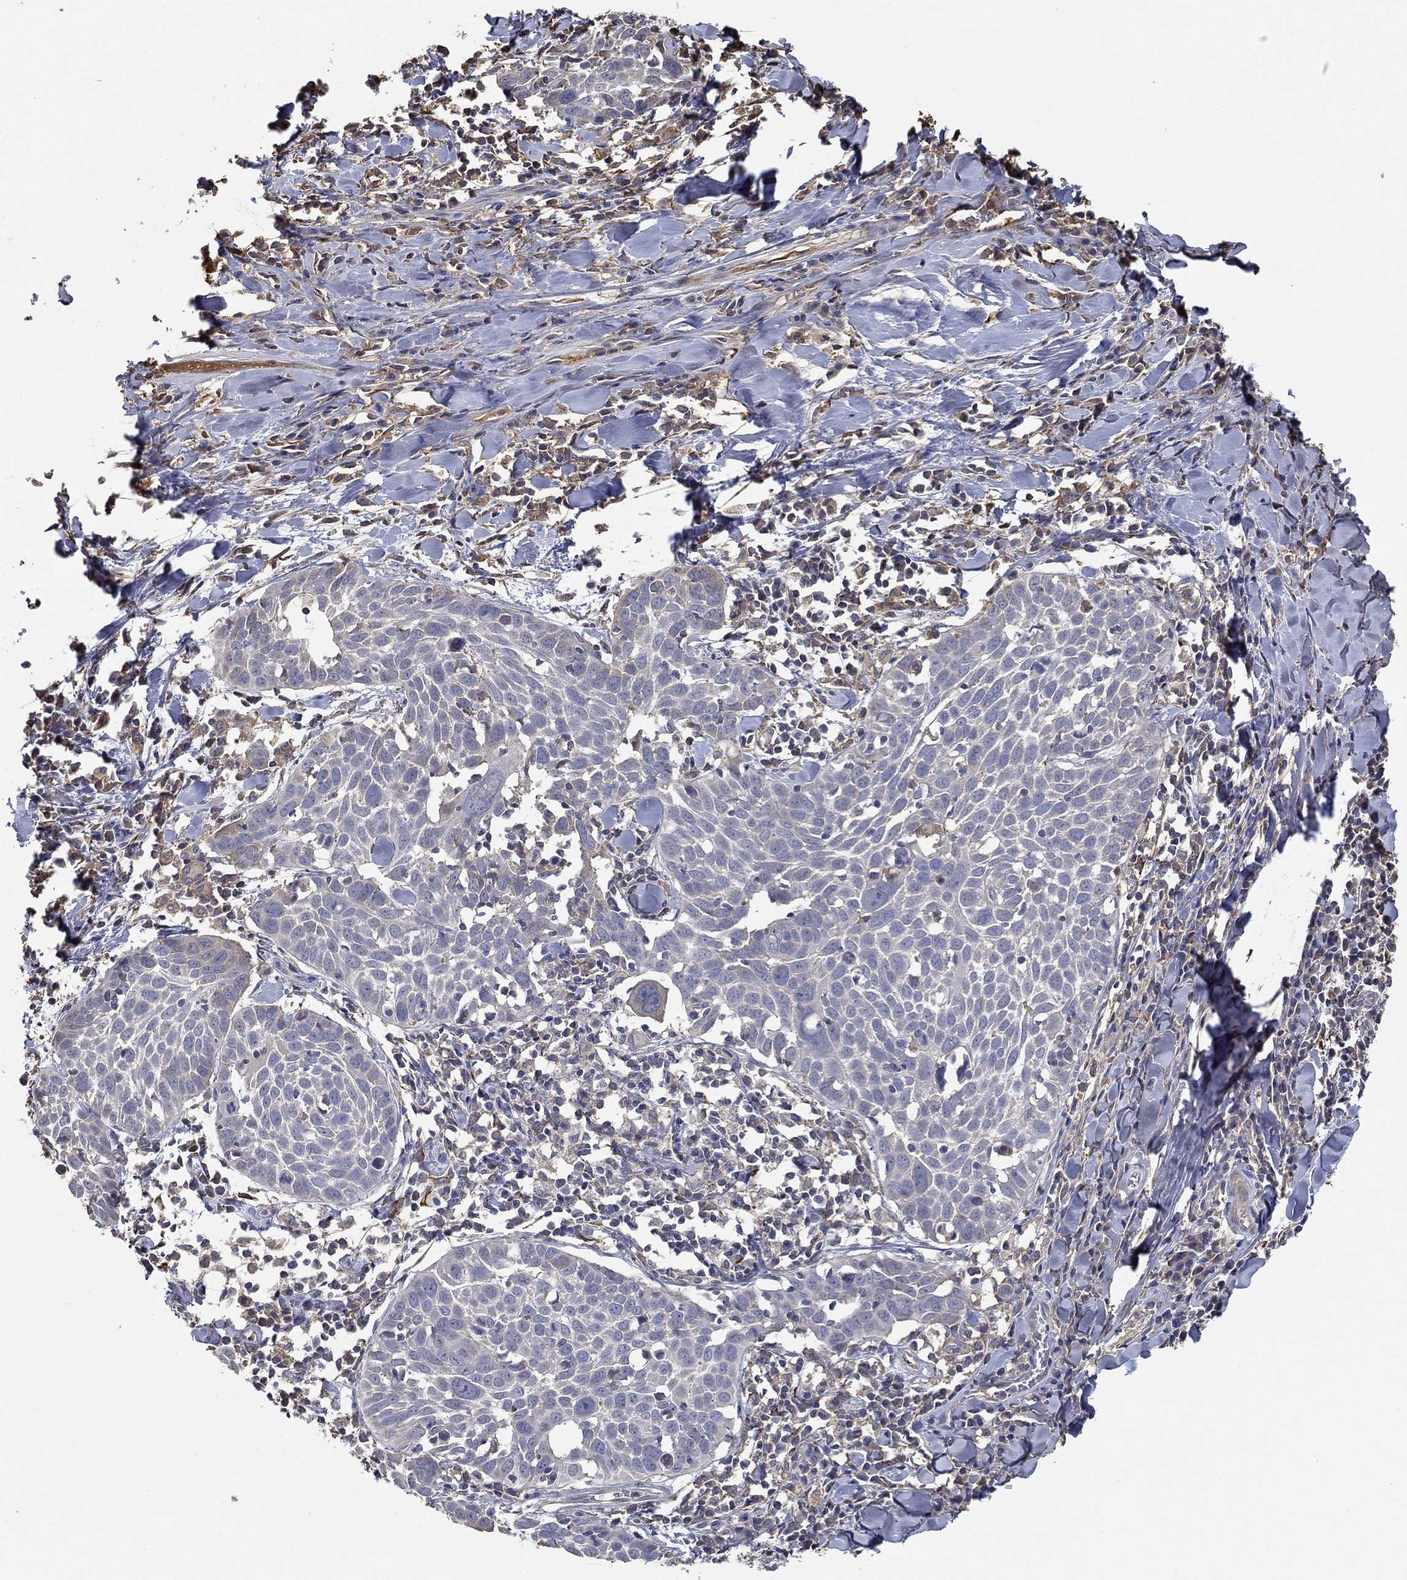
{"staining": {"intensity": "negative", "quantity": "none", "location": "none"}, "tissue": "lung cancer", "cell_type": "Tumor cells", "image_type": "cancer", "snomed": [{"axis": "morphology", "description": "Squamous cell carcinoma, NOS"}, {"axis": "topography", "description": "Lung"}], "caption": "There is no significant expression in tumor cells of lung cancer (squamous cell carcinoma).", "gene": "IL10", "patient": {"sex": "male", "age": 57}}